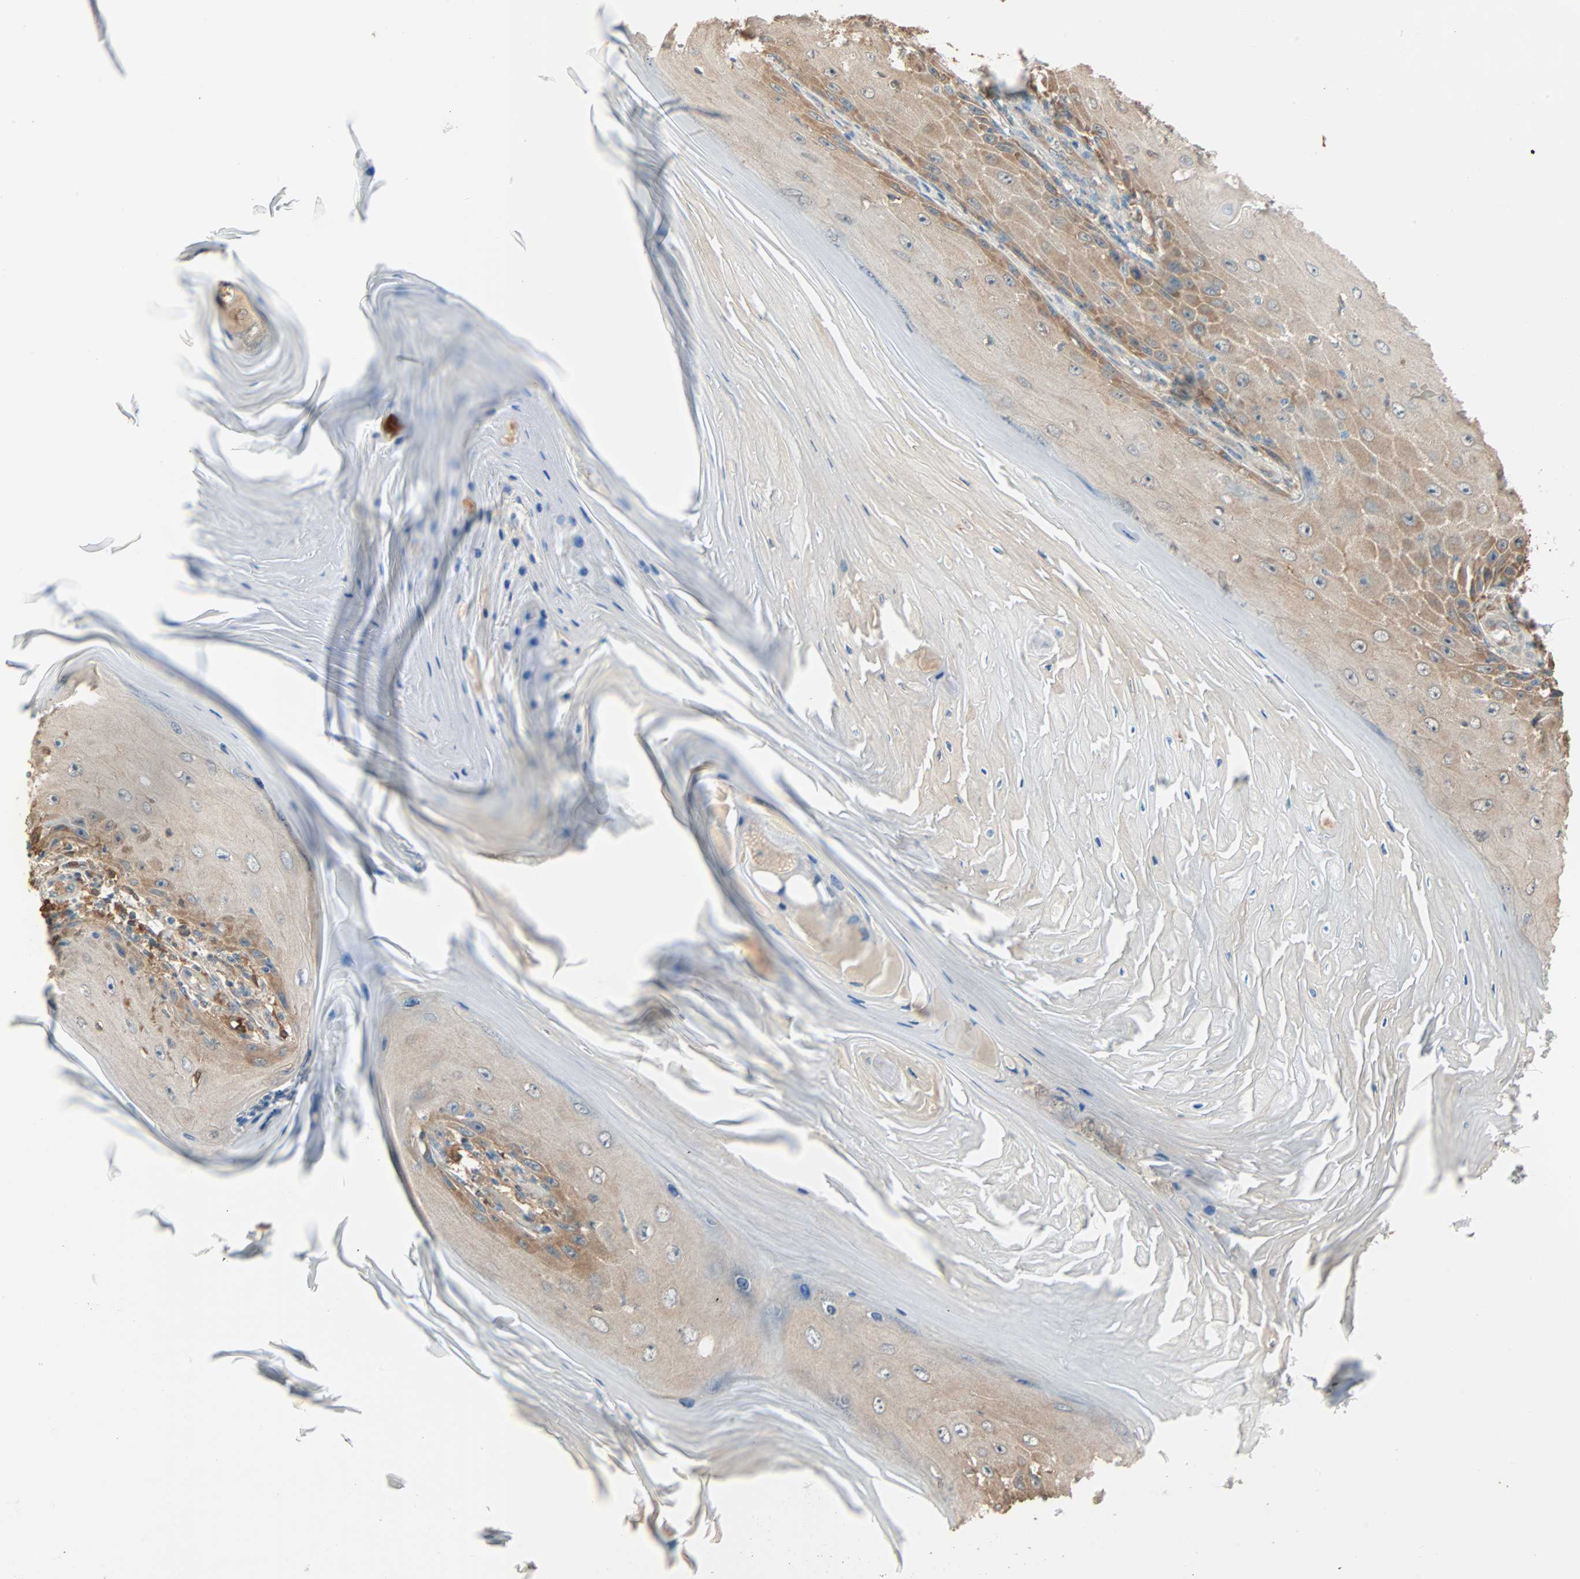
{"staining": {"intensity": "moderate", "quantity": ">75%", "location": "cytoplasmic/membranous"}, "tissue": "skin cancer", "cell_type": "Tumor cells", "image_type": "cancer", "snomed": [{"axis": "morphology", "description": "Squamous cell carcinoma, NOS"}, {"axis": "topography", "description": "Skin"}], "caption": "IHC image of skin squamous cell carcinoma stained for a protein (brown), which exhibits medium levels of moderate cytoplasmic/membranous positivity in approximately >75% of tumor cells.", "gene": "PRDX1", "patient": {"sex": "female", "age": 73}}